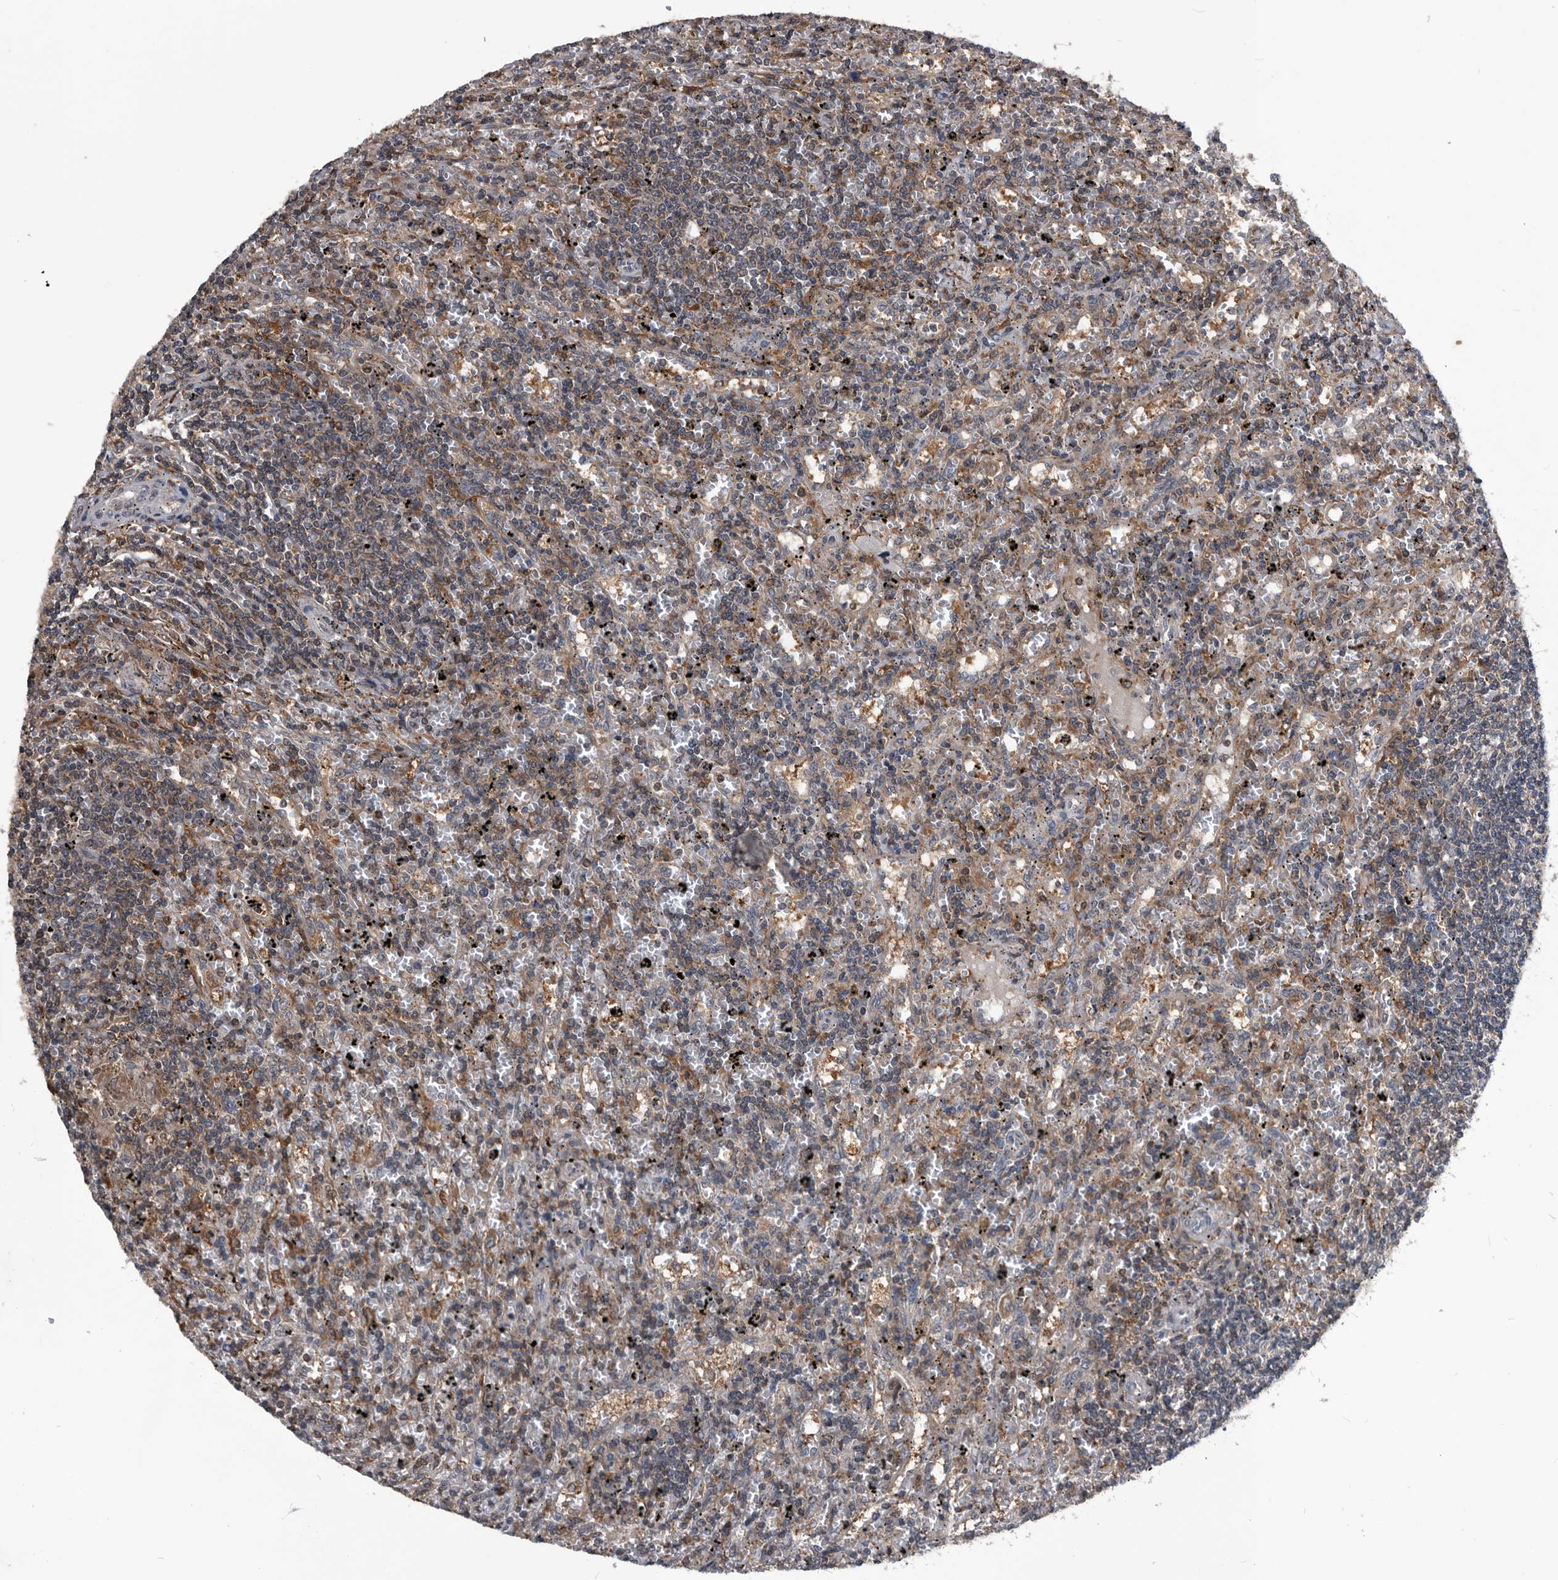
{"staining": {"intensity": "weak", "quantity": "25%-75%", "location": "cytoplasmic/membranous"}, "tissue": "lymphoma", "cell_type": "Tumor cells", "image_type": "cancer", "snomed": [{"axis": "morphology", "description": "Malignant lymphoma, non-Hodgkin's type, Low grade"}, {"axis": "topography", "description": "Spleen"}], "caption": "There is low levels of weak cytoplasmic/membranous positivity in tumor cells of lymphoma, as demonstrated by immunohistochemical staining (brown color).", "gene": "NRBP1", "patient": {"sex": "male", "age": 76}}